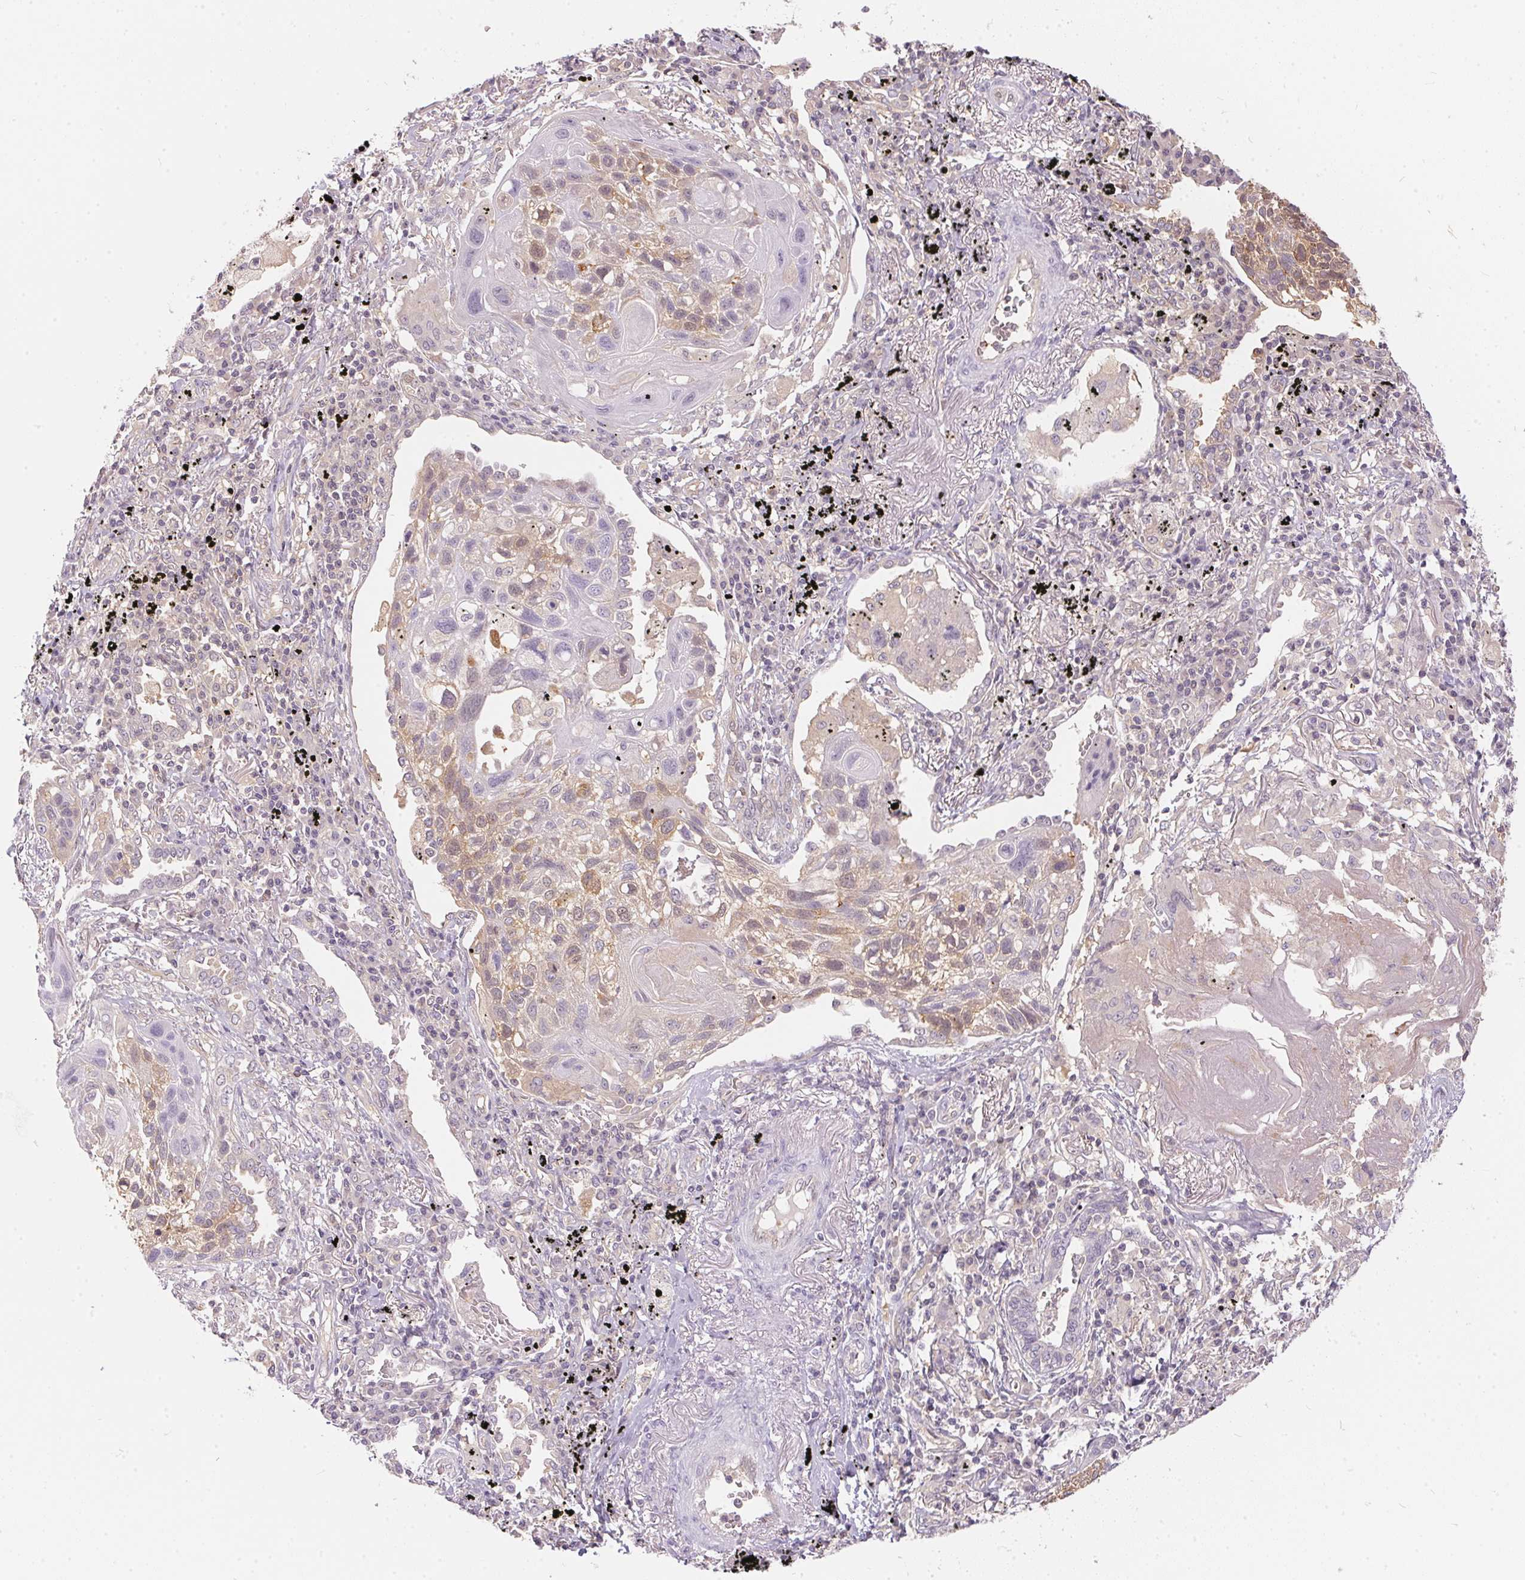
{"staining": {"intensity": "weak", "quantity": "<25%", "location": "cytoplasmic/membranous"}, "tissue": "lung cancer", "cell_type": "Tumor cells", "image_type": "cancer", "snomed": [{"axis": "morphology", "description": "Squamous cell carcinoma, NOS"}, {"axis": "topography", "description": "Lung"}], "caption": "A high-resolution micrograph shows immunohistochemistry staining of lung cancer, which displays no significant positivity in tumor cells.", "gene": "BLMH", "patient": {"sex": "male", "age": 78}}